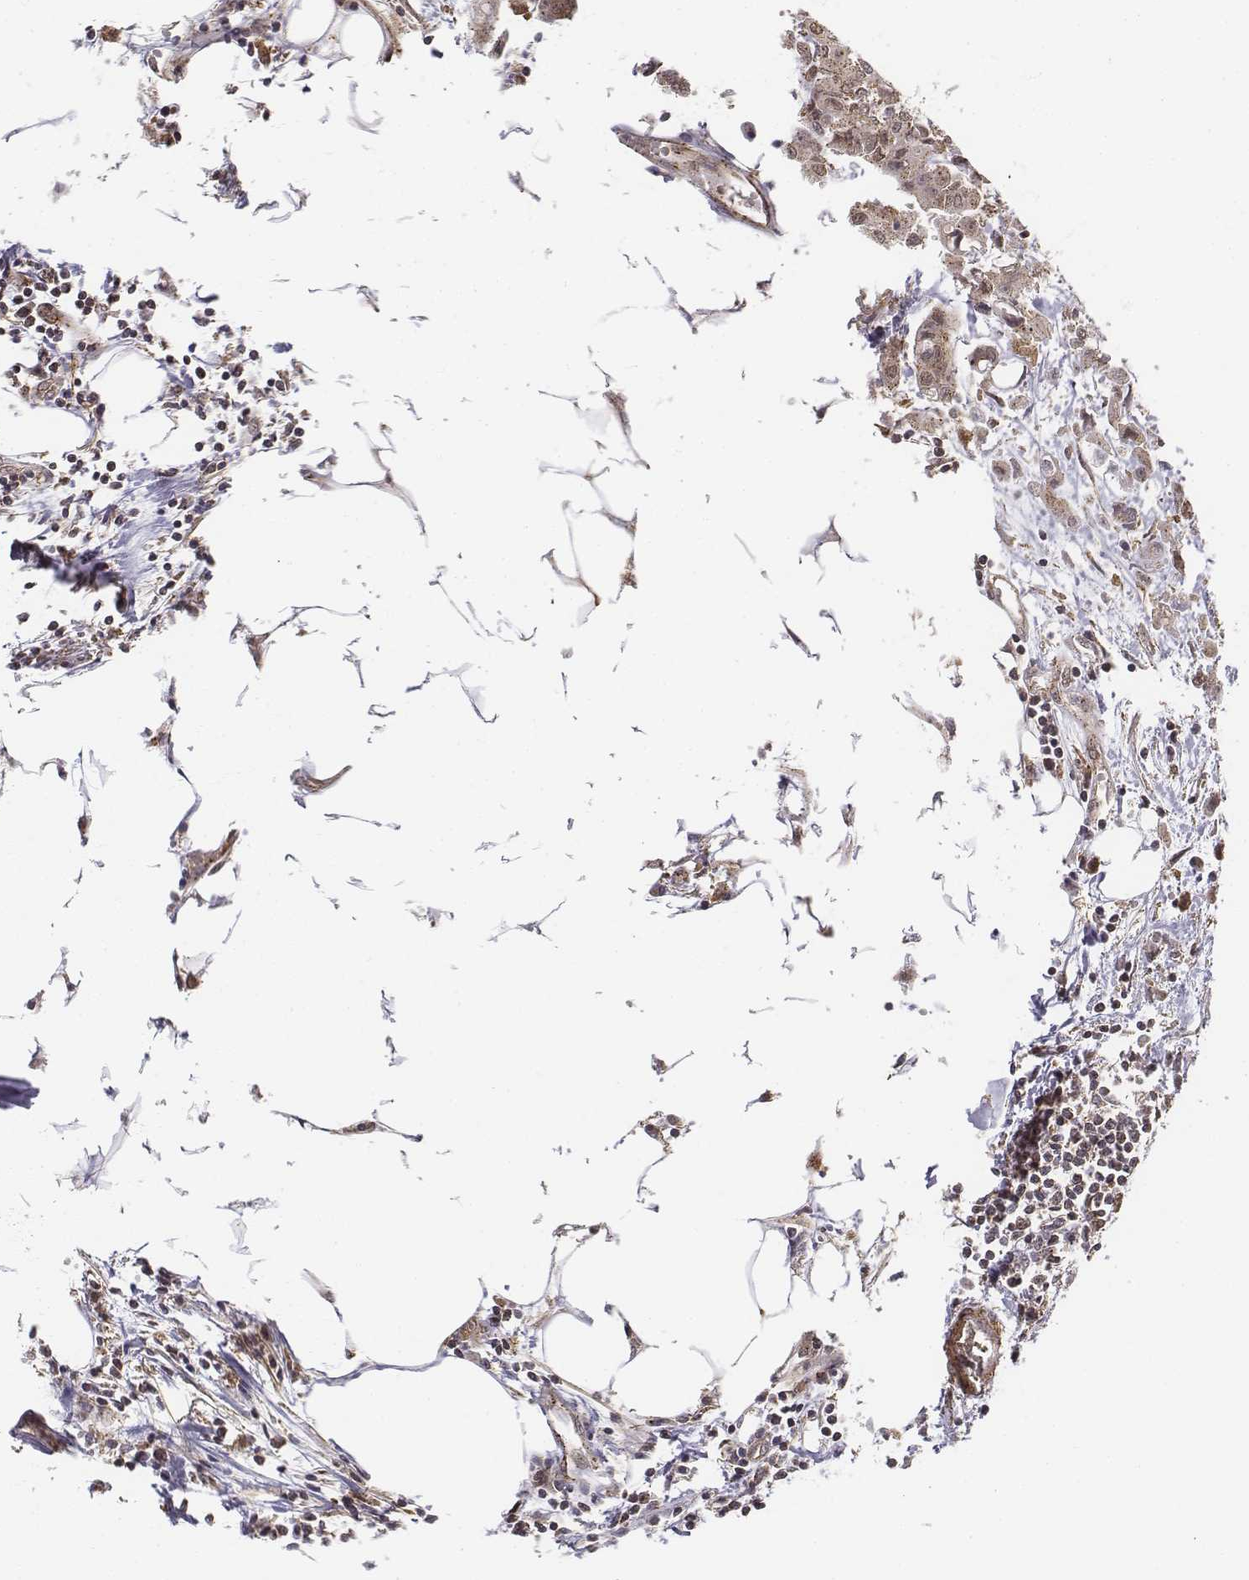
{"staining": {"intensity": "moderate", "quantity": ">75%", "location": "cytoplasmic/membranous"}, "tissue": "carcinoid", "cell_type": "Tumor cells", "image_type": "cancer", "snomed": [{"axis": "morphology", "description": "Carcinoid, malignant, NOS"}, {"axis": "topography", "description": "Colon"}], "caption": "There is medium levels of moderate cytoplasmic/membranous positivity in tumor cells of carcinoid (malignant), as demonstrated by immunohistochemical staining (brown color).", "gene": "ZFYVE19", "patient": {"sex": "male", "age": 81}}